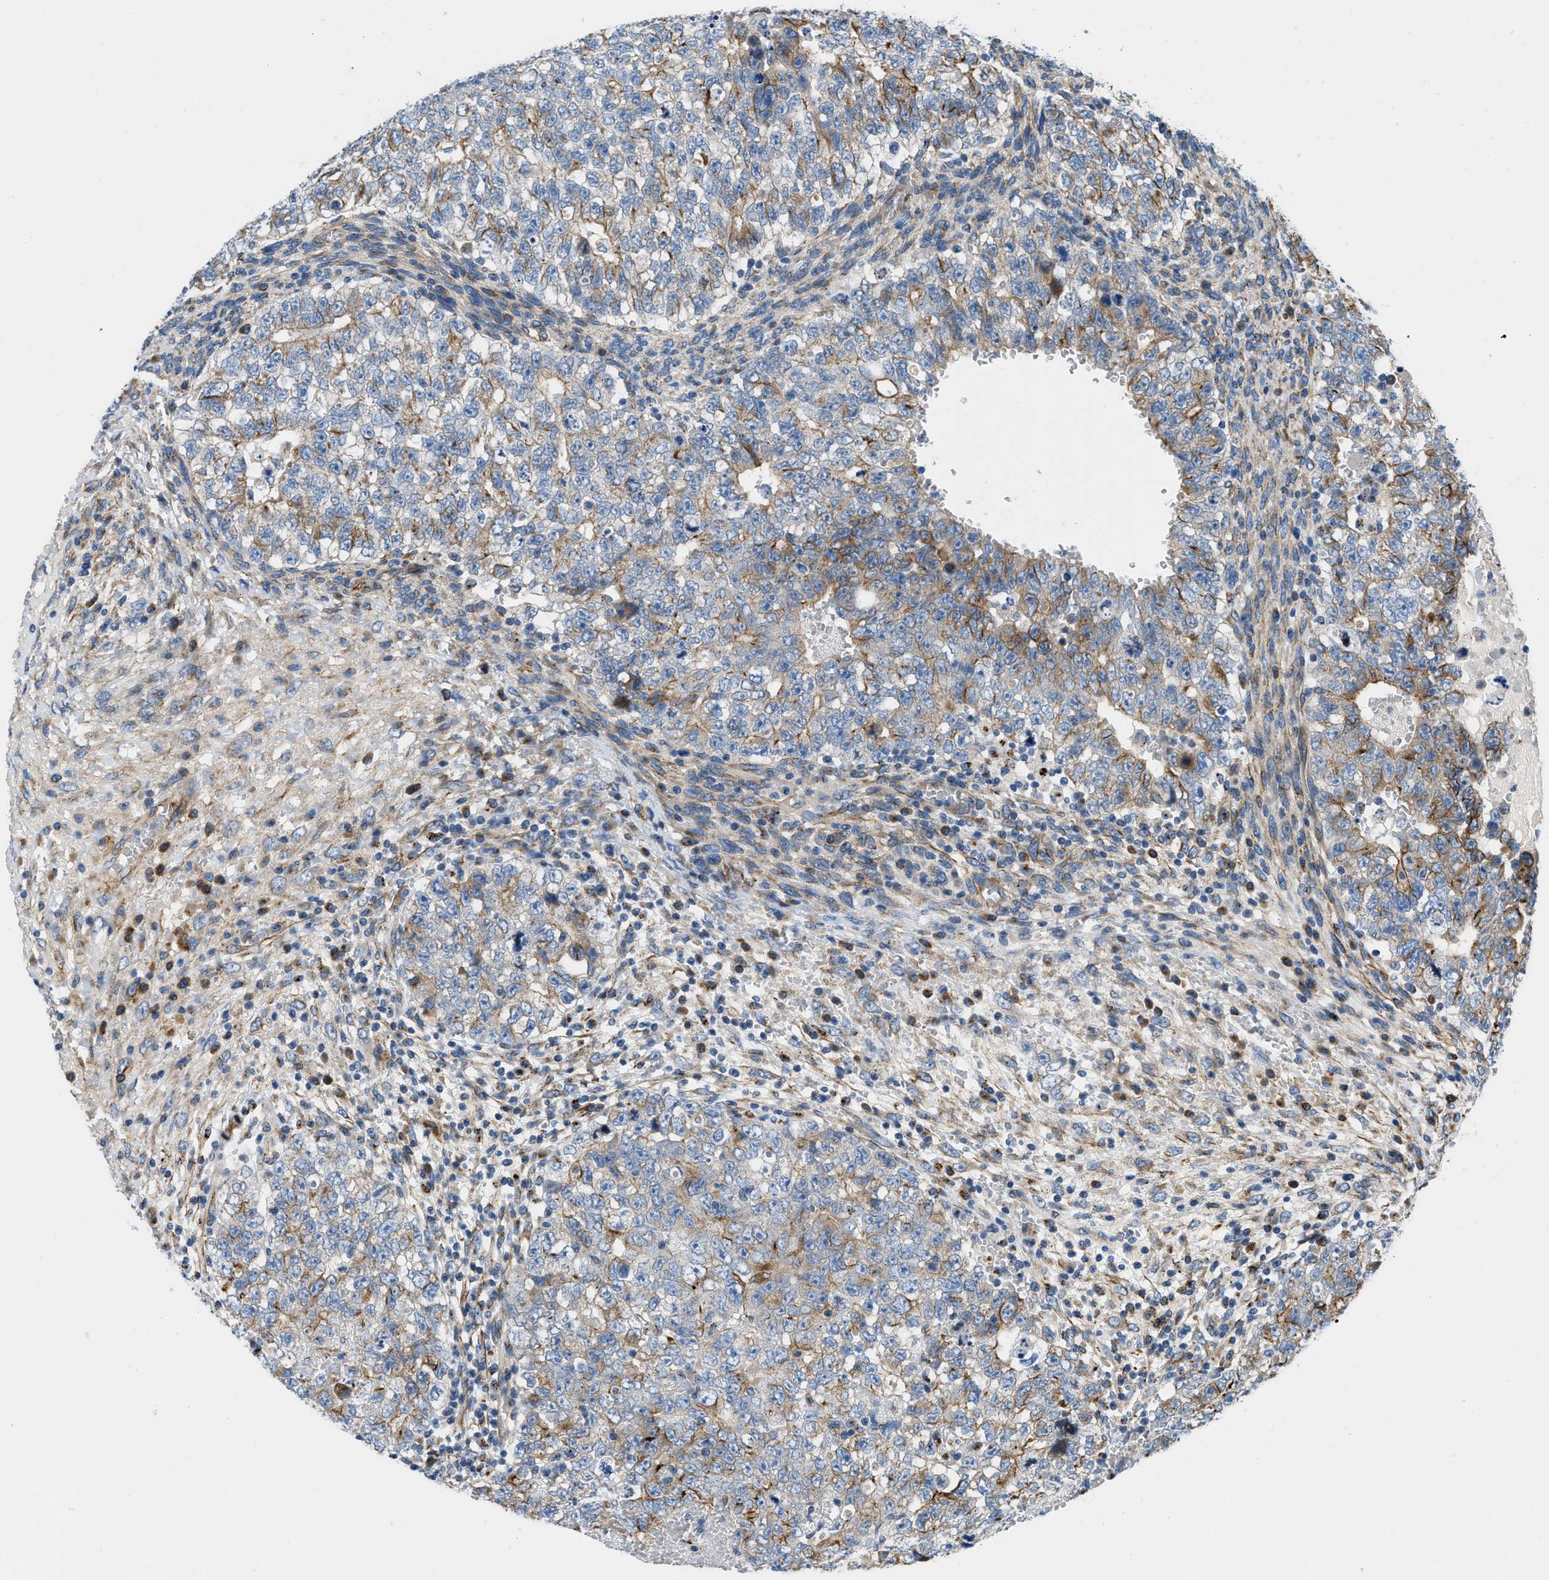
{"staining": {"intensity": "moderate", "quantity": "<25%", "location": "cytoplasmic/membranous"}, "tissue": "testis cancer", "cell_type": "Tumor cells", "image_type": "cancer", "snomed": [{"axis": "morphology", "description": "Seminoma, NOS"}, {"axis": "morphology", "description": "Carcinoma, Embryonal, NOS"}, {"axis": "topography", "description": "Testis"}], "caption": "Protein expression analysis of human testis seminoma reveals moderate cytoplasmic/membranous staining in approximately <25% of tumor cells.", "gene": "TMEM248", "patient": {"sex": "male", "age": 38}}